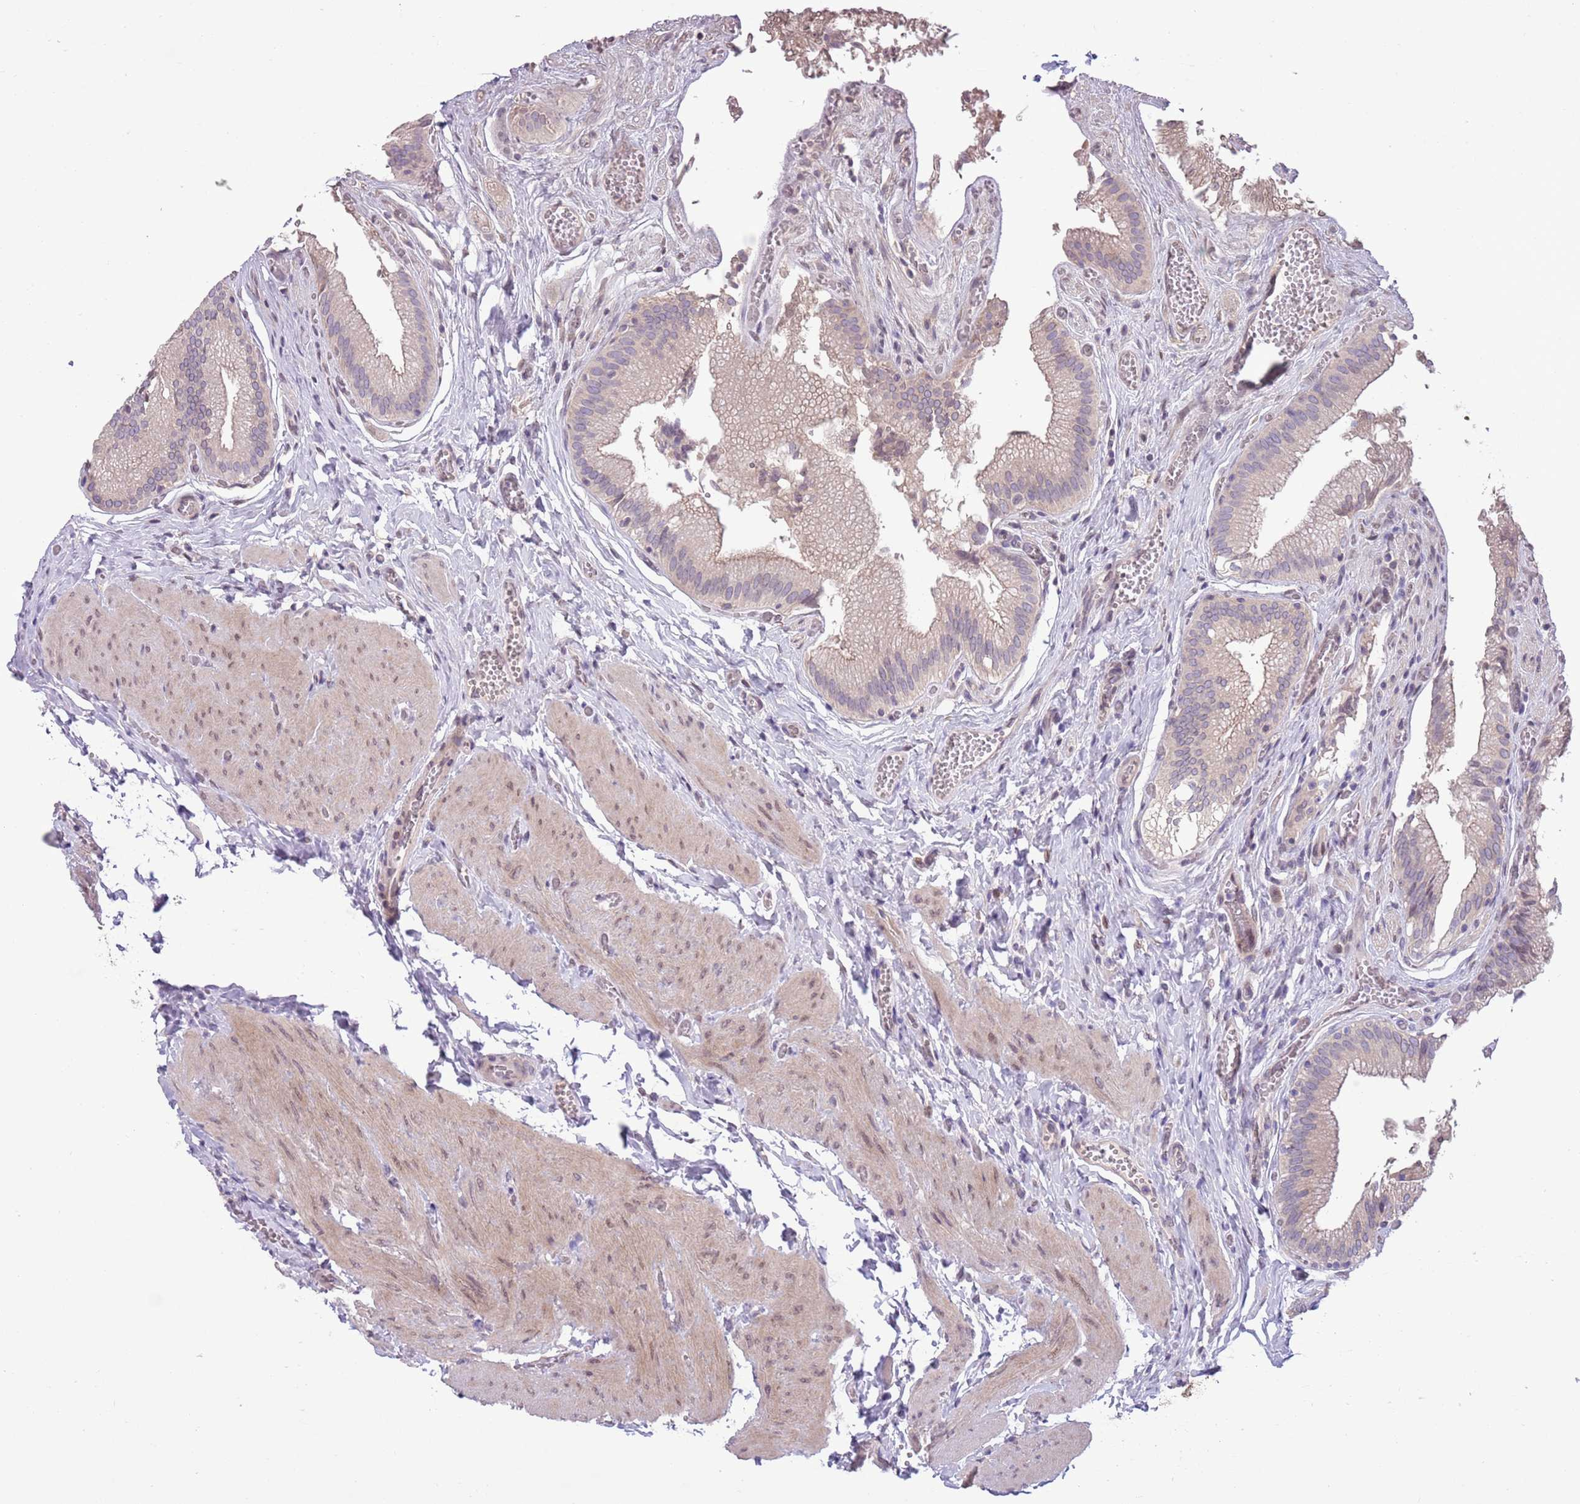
{"staining": {"intensity": "weak", "quantity": "<25%", "location": "cytoplasmic/membranous,nuclear"}, "tissue": "gallbladder", "cell_type": "Glandular cells", "image_type": "normal", "snomed": [{"axis": "morphology", "description": "Normal tissue, NOS"}, {"axis": "topography", "description": "Gallbladder"}, {"axis": "topography", "description": "Peripheral nerve tissue"}], "caption": "This is an IHC image of unremarkable gallbladder. There is no positivity in glandular cells.", "gene": "CCND2", "patient": {"sex": "male", "age": 17}}